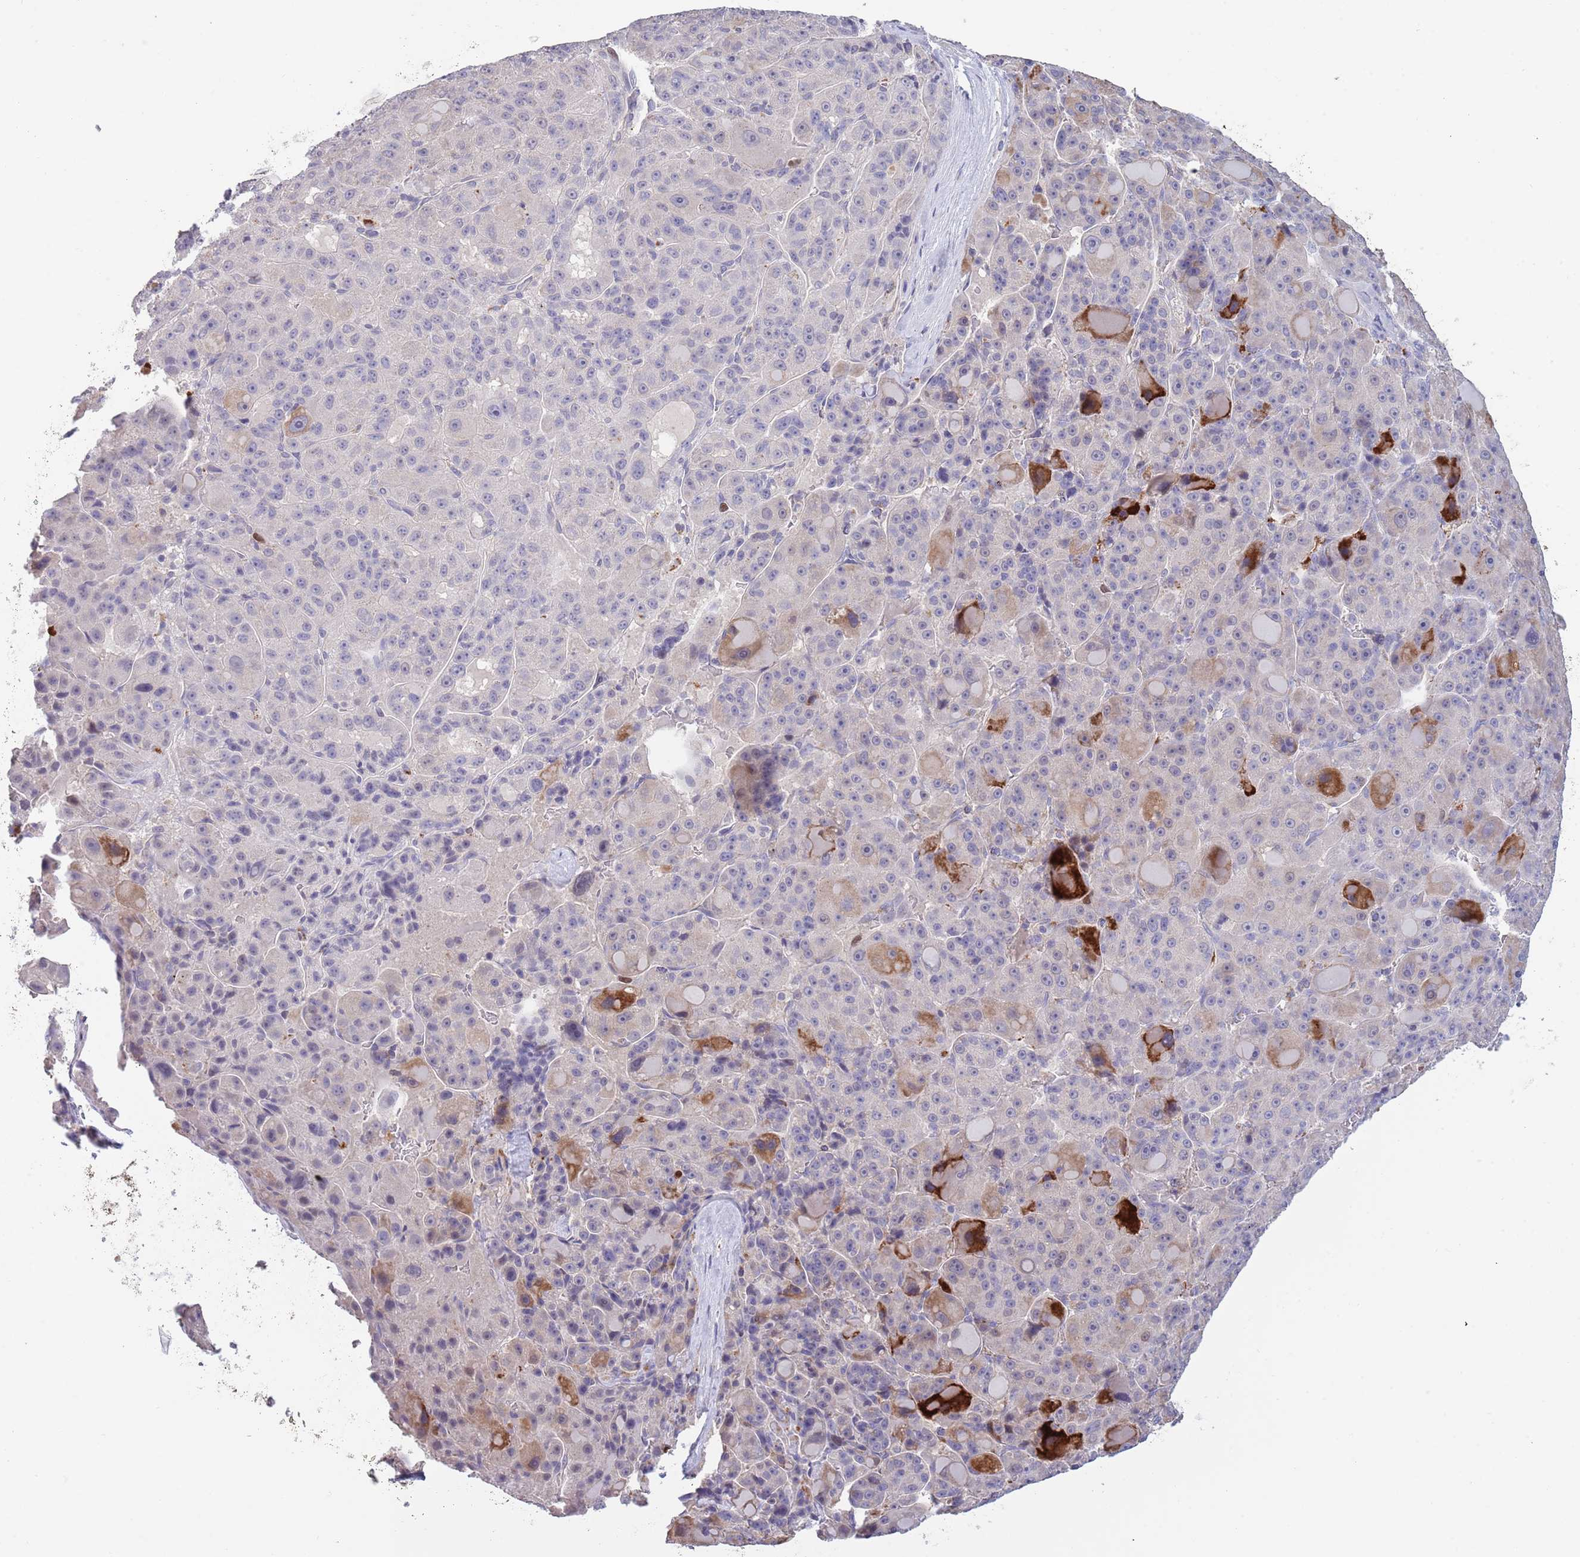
{"staining": {"intensity": "strong", "quantity": "<25%", "location": "cytoplasmic/membranous"}, "tissue": "liver cancer", "cell_type": "Tumor cells", "image_type": "cancer", "snomed": [{"axis": "morphology", "description": "Carcinoma, Hepatocellular, NOS"}, {"axis": "topography", "description": "Liver"}], "caption": "A medium amount of strong cytoplasmic/membranous staining is present in approximately <25% of tumor cells in liver cancer (hepatocellular carcinoma) tissue.", "gene": "PIMREG", "patient": {"sex": "male", "age": 76}}